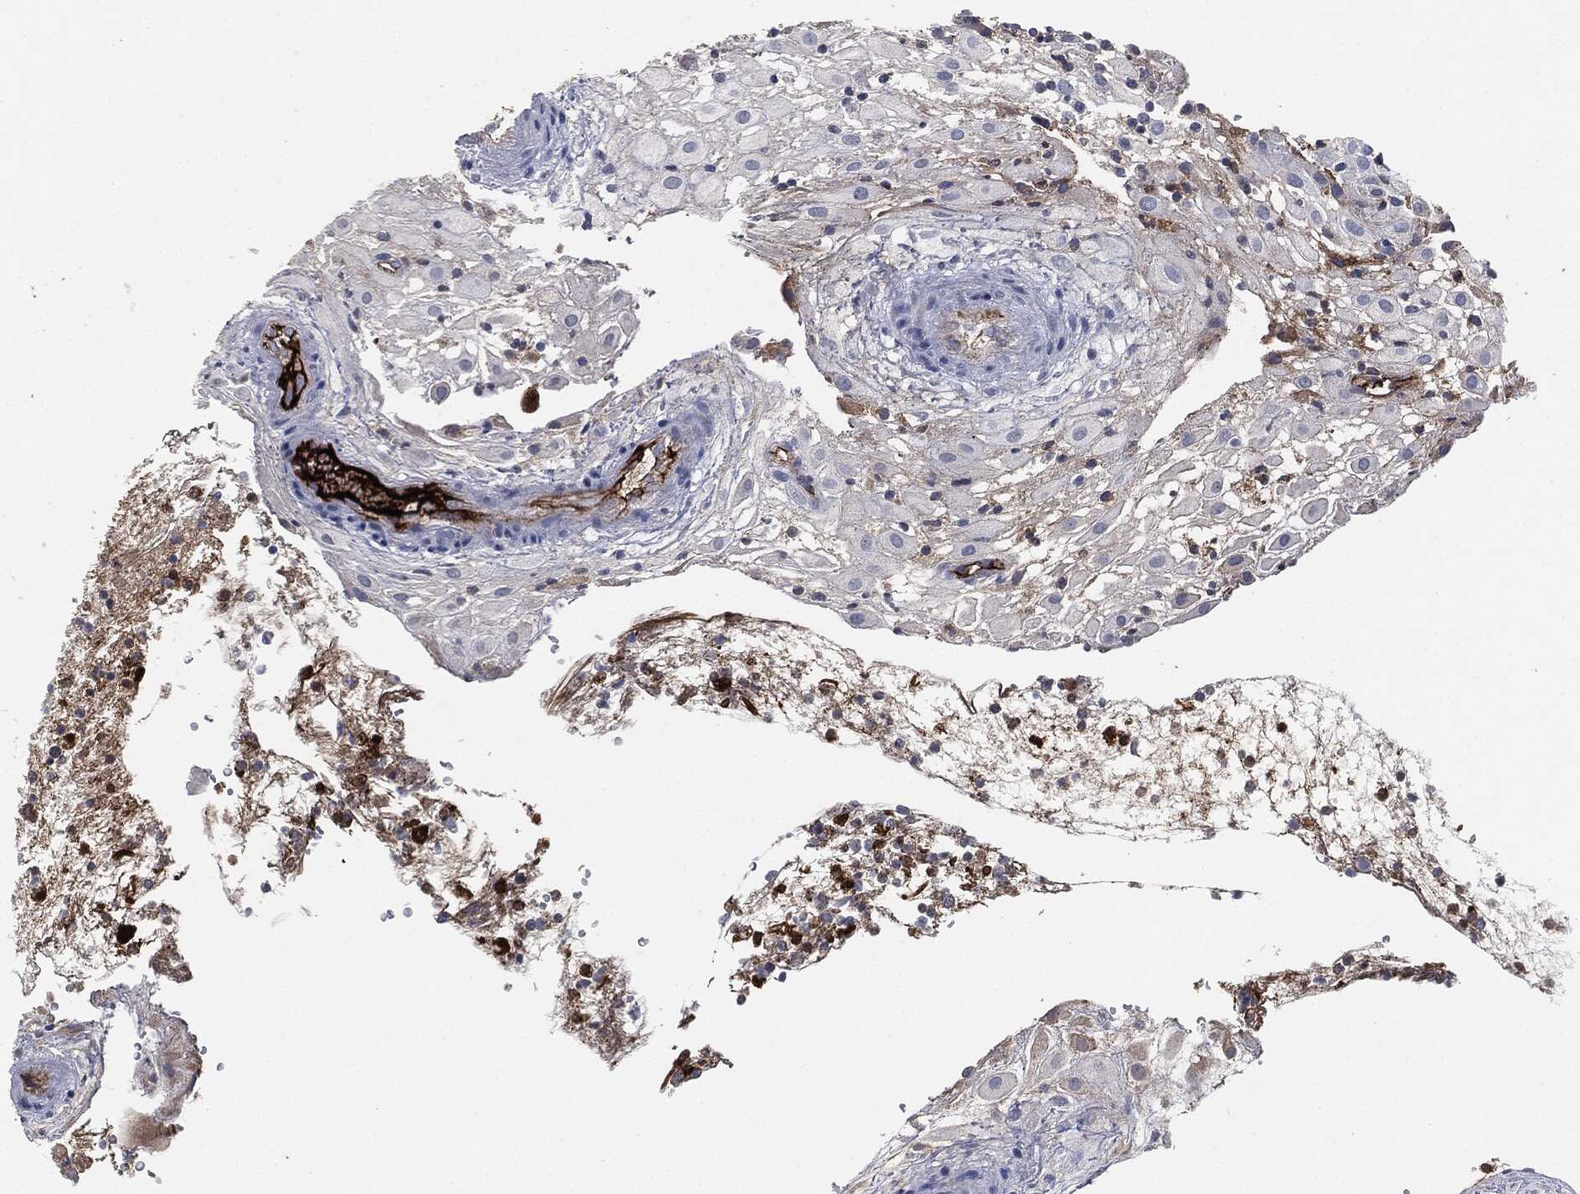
{"staining": {"intensity": "negative", "quantity": "none", "location": "none"}, "tissue": "placenta", "cell_type": "Decidual cells", "image_type": "normal", "snomed": [{"axis": "morphology", "description": "Normal tissue, NOS"}, {"axis": "topography", "description": "Placenta"}], "caption": "Immunohistochemistry (IHC) histopathology image of benign placenta stained for a protein (brown), which demonstrates no staining in decidual cells.", "gene": "APOB", "patient": {"sex": "female", "age": 24}}